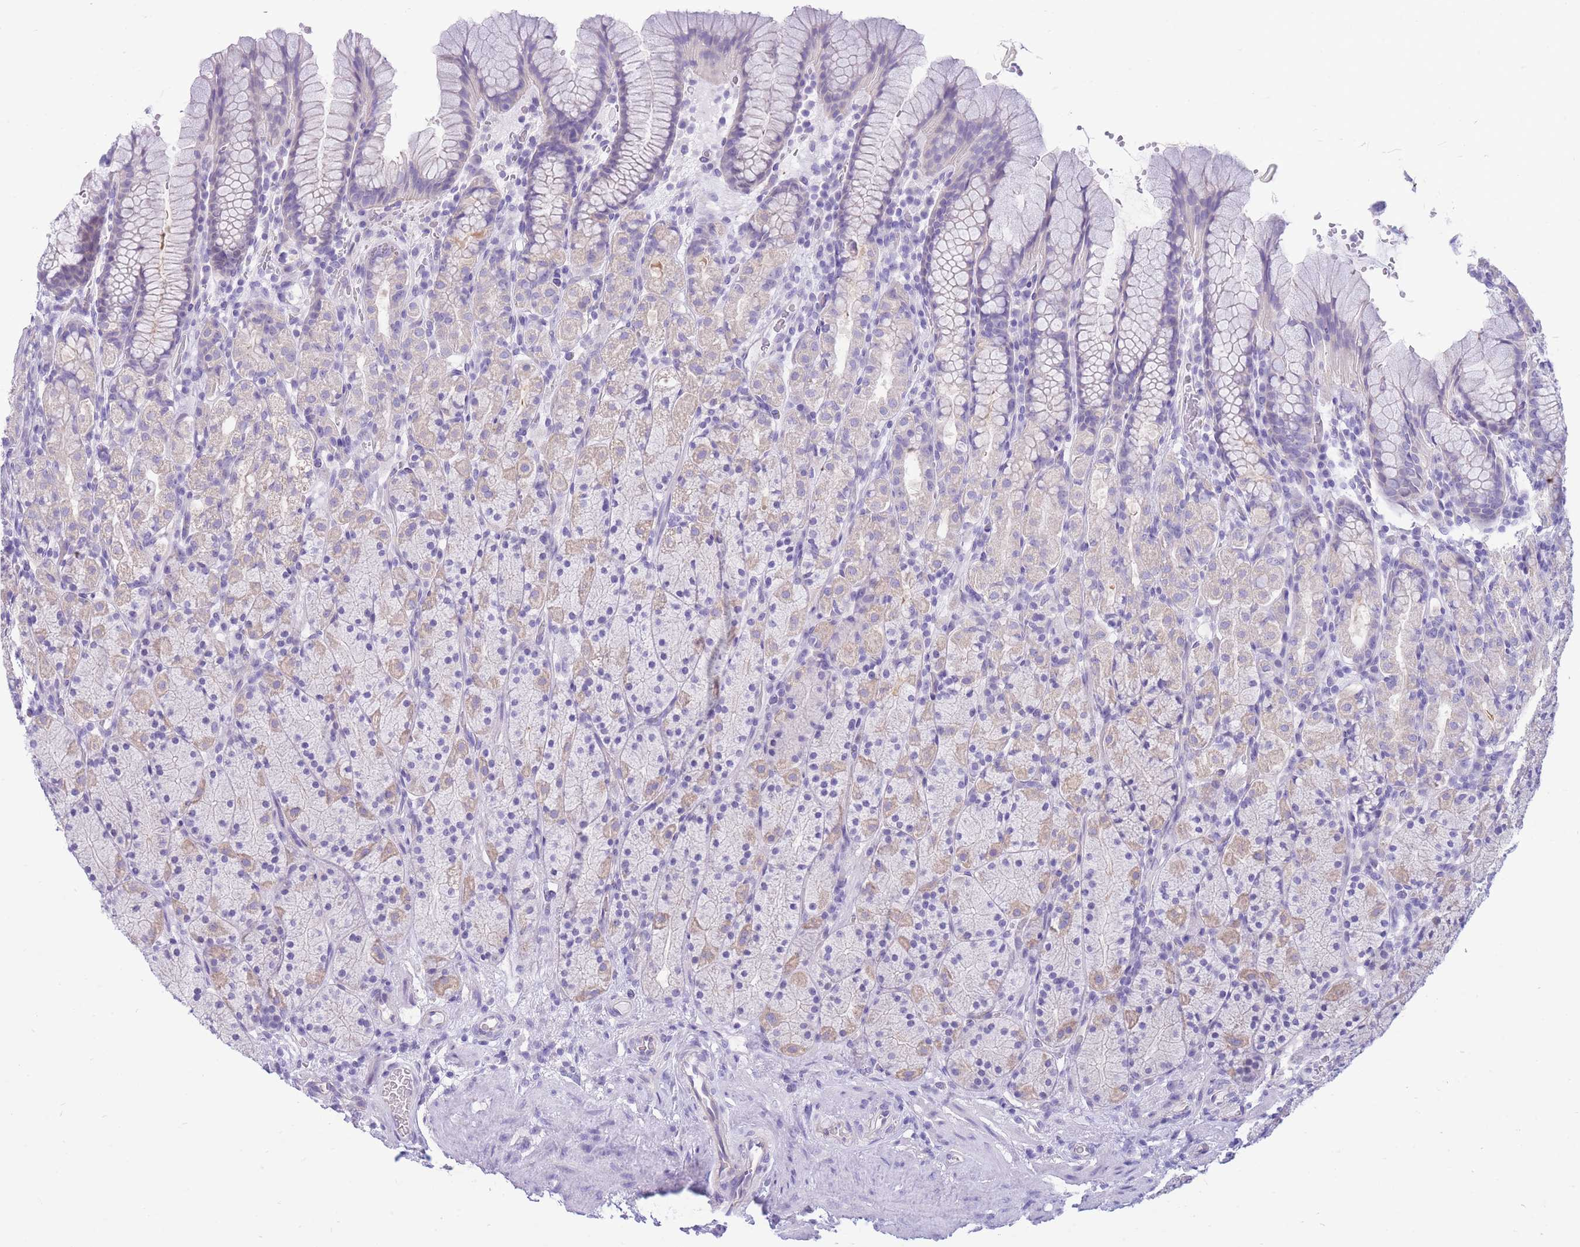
{"staining": {"intensity": "weak", "quantity": "<25%", "location": "cytoplasmic/membranous"}, "tissue": "stomach", "cell_type": "Glandular cells", "image_type": "normal", "snomed": [{"axis": "morphology", "description": "Normal tissue, NOS"}, {"axis": "topography", "description": "Stomach, upper"}, {"axis": "topography", "description": "Stomach"}], "caption": "An immunohistochemistry (IHC) micrograph of normal stomach is shown. There is no staining in glandular cells of stomach. (Immunohistochemistry, brightfield microscopy, high magnification).", "gene": "ZNF311", "patient": {"sex": "male", "age": 62}}